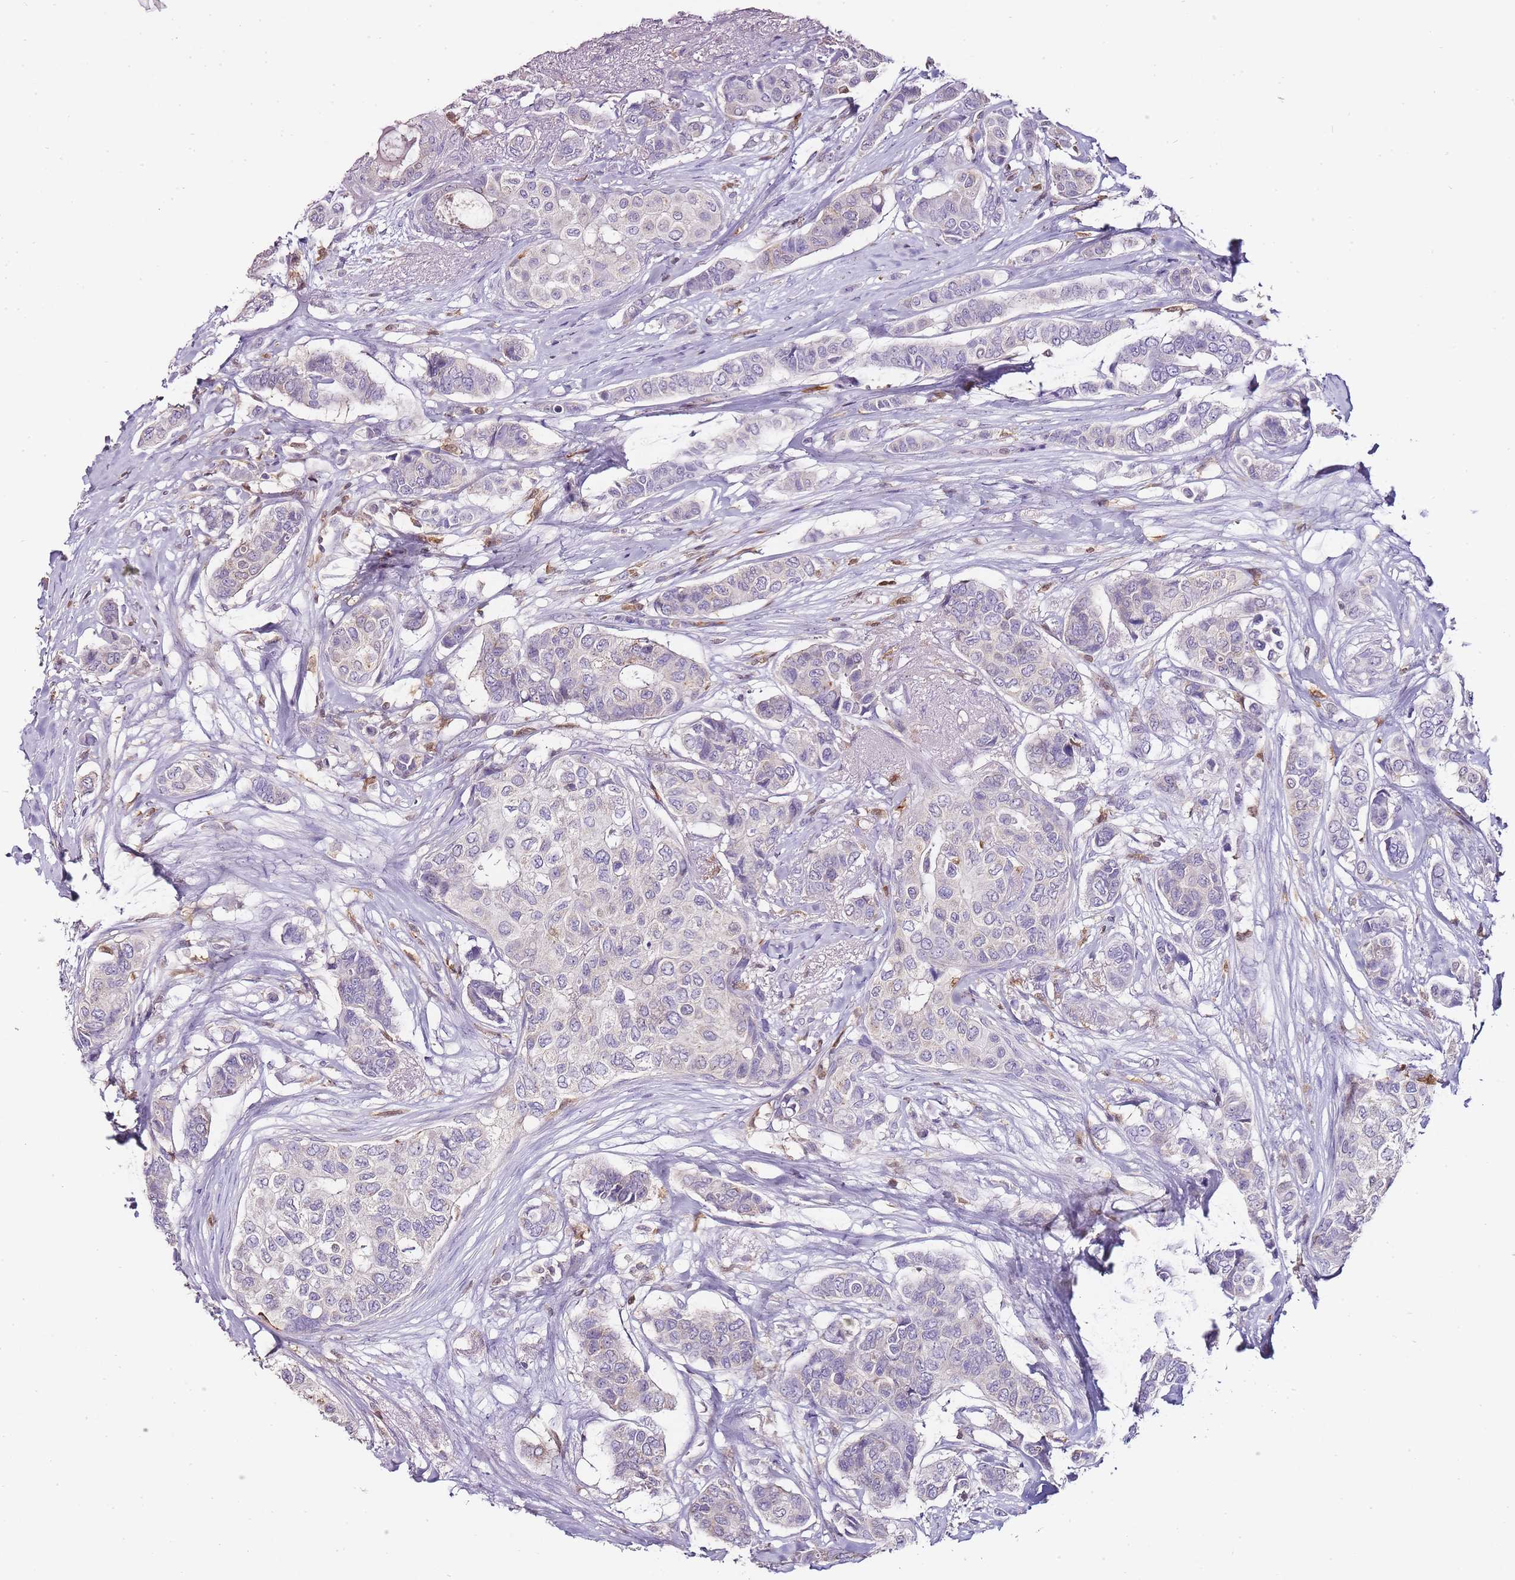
{"staining": {"intensity": "negative", "quantity": "none", "location": "none"}, "tissue": "breast cancer", "cell_type": "Tumor cells", "image_type": "cancer", "snomed": [{"axis": "morphology", "description": "Lobular carcinoma"}, {"axis": "topography", "description": "Breast"}], "caption": "There is no significant positivity in tumor cells of breast lobular carcinoma. (DAB immunohistochemistry (IHC) with hematoxylin counter stain).", "gene": "ZBP1", "patient": {"sex": "female", "age": 51}}